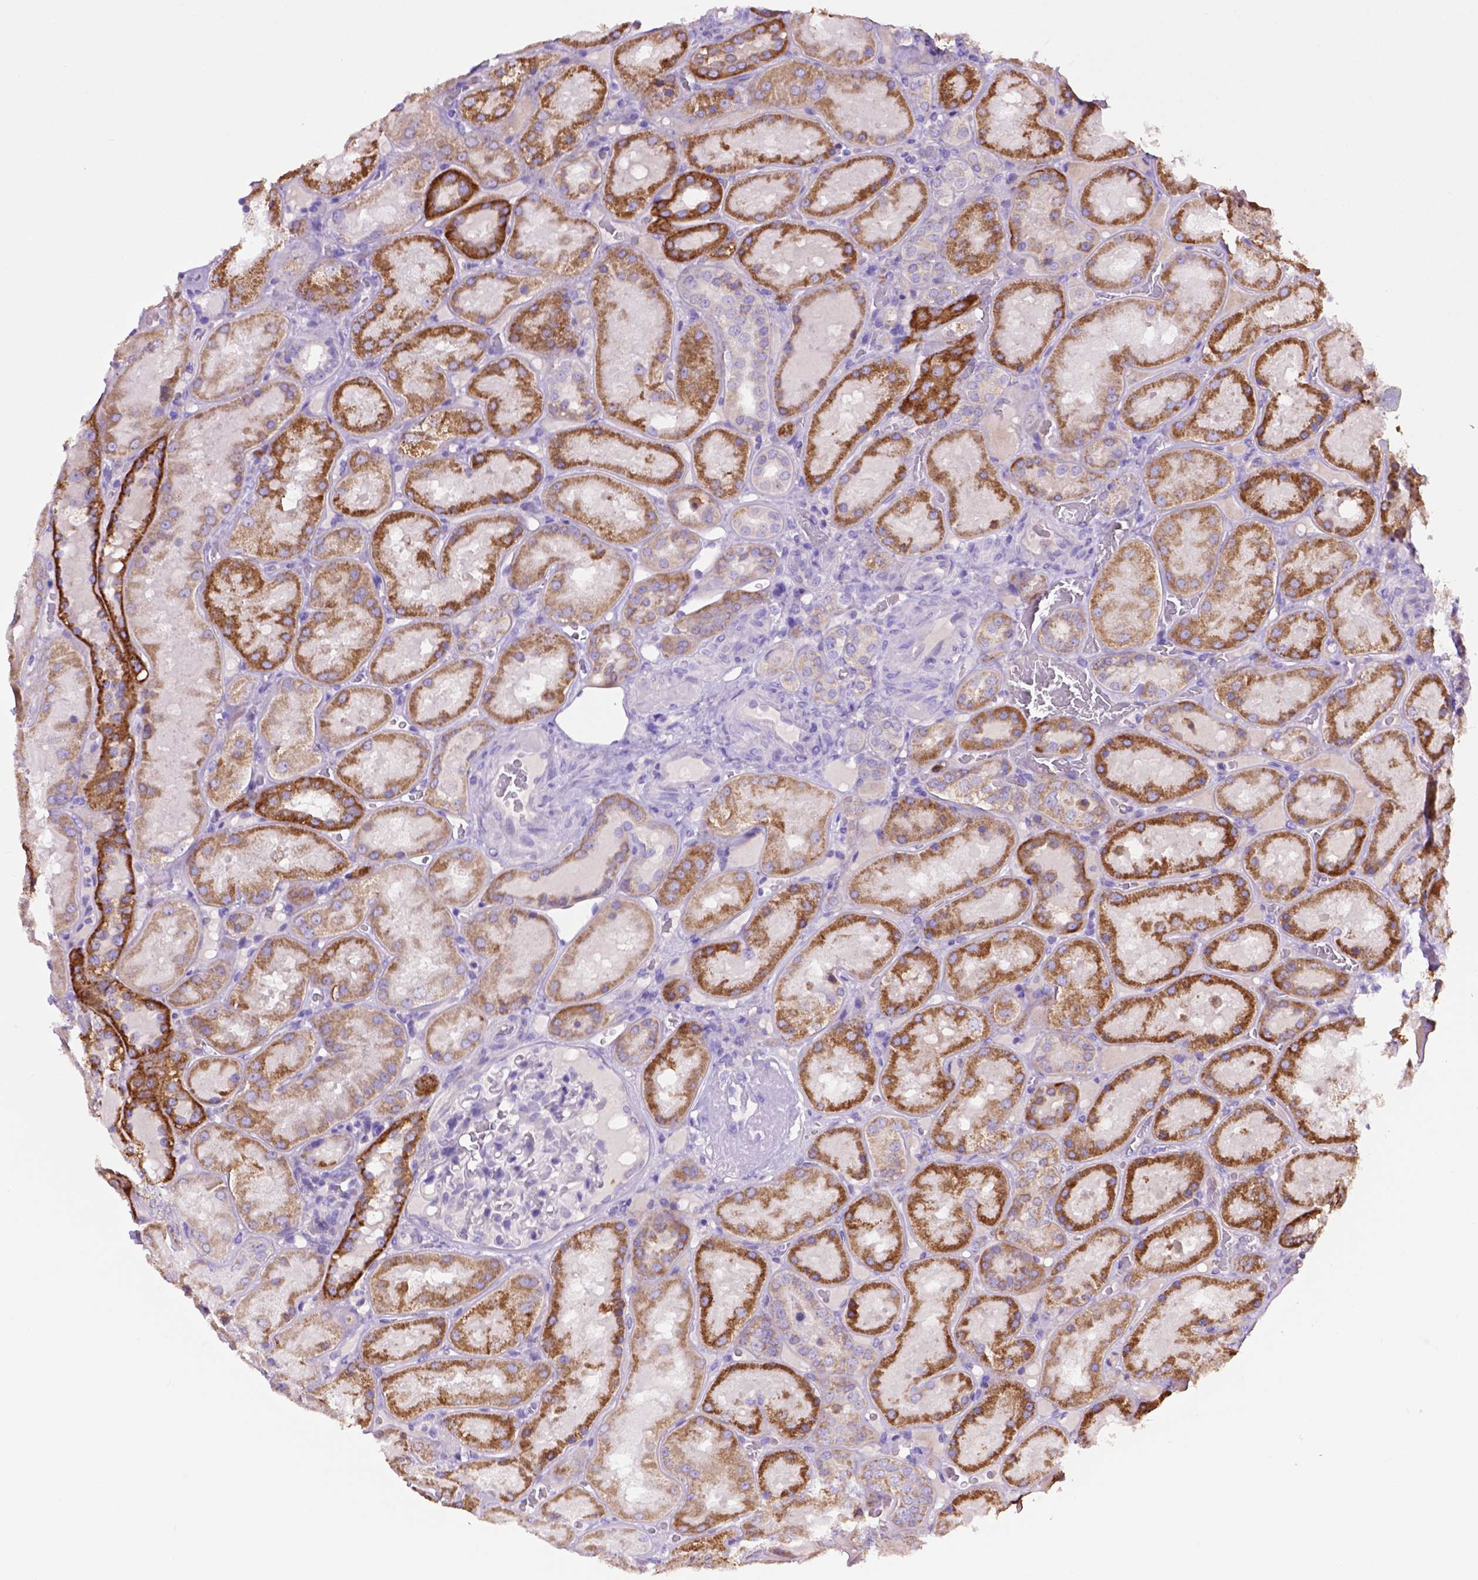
{"staining": {"intensity": "negative", "quantity": "none", "location": "none"}, "tissue": "kidney", "cell_type": "Cells in glomeruli", "image_type": "normal", "snomed": [{"axis": "morphology", "description": "Normal tissue, NOS"}, {"axis": "topography", "description": "Kidney"}], "caption": "DAB (3,3'-diaminobenzidine) immunohistochemical staining of unremarkable human kidney shows no significant positivity in cells in glomeruli.", "gene": "PHYHIP", "patient": {"sex": "male", "age": 73}}